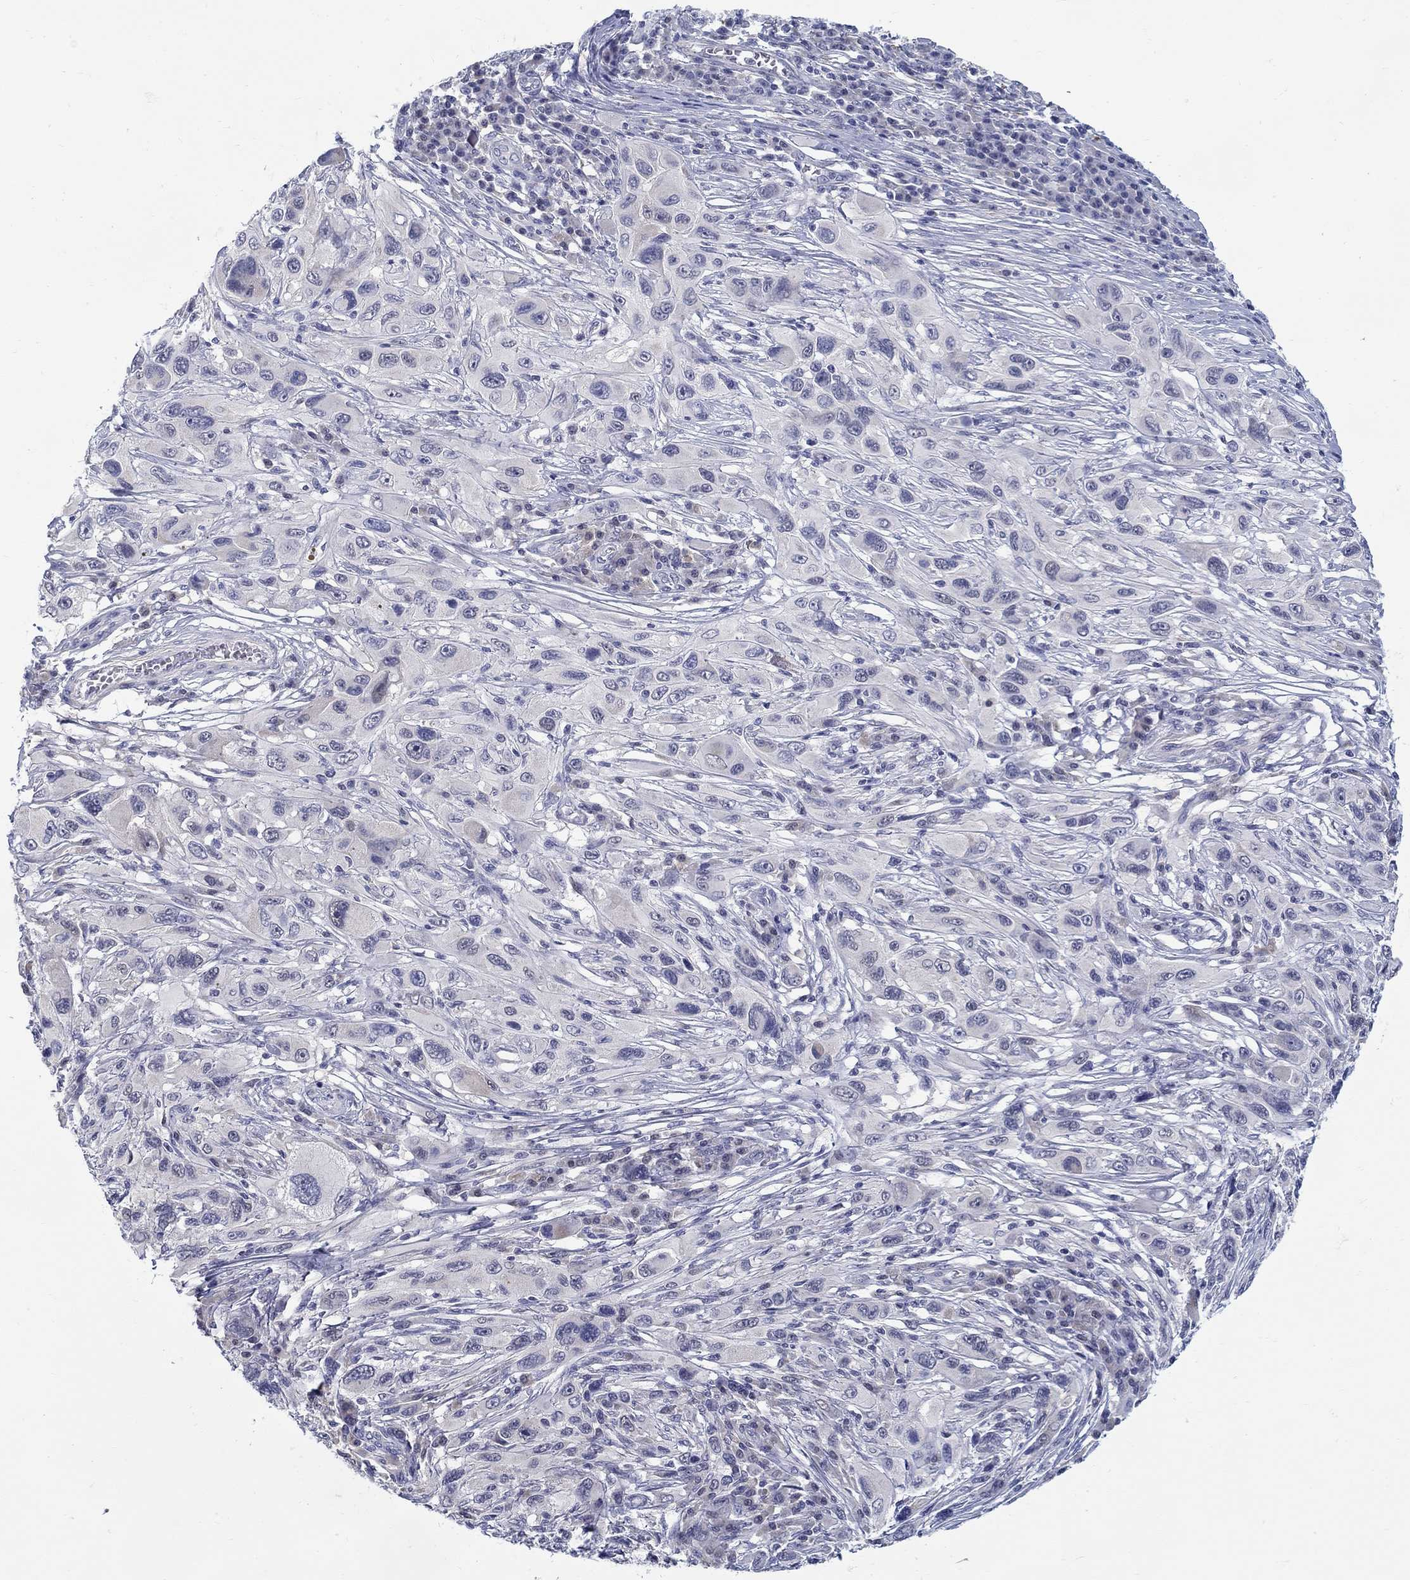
{"staining": {"intensity": "negative", "quantity": "none", "location": "none"}, "tissue": "melanoma", "cell_type": "Tumor cells", "image_type": "cancer", "snomed": [{"axis": "morphology", "description": "Malignant melanoma, NOS"}, {"axis": "topography", "description": "Skin"}], "caption": "Protein analysis of melanoma reveals no significant expression in tumor cells. (Stains: DAB (3,3'-diaminobenzidine) immunohistochemistry with hematoxylin counter stain, Microscopy: brightfield microscopy at high magnification).", "gene": "ABCA4", "patient": {"sex": "male", "age": 53}}